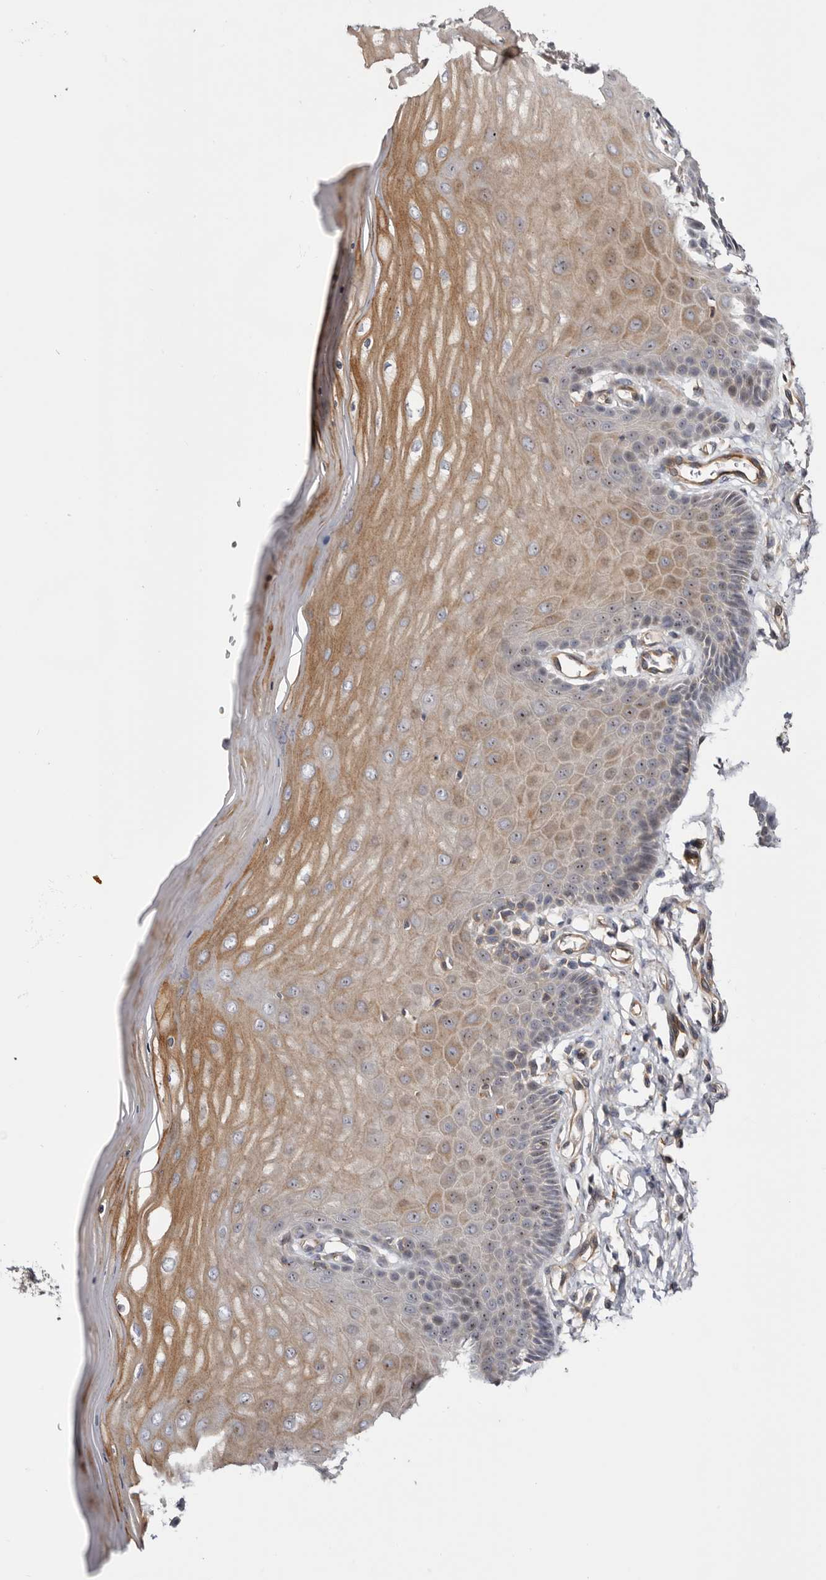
{"staining": {"intensity": "moderate", "quantity": "25%-75%", "location": "cytoplasmic/membranous"}, "tissue": "cervix", "cell_type": "Glandular cells", "image_type": "normal", "snomed": [{"axis": "morphology", "description": "Normal tissue, NOS"}, {"axis": "topography", "description": "Cervix"}], "caption": "Cervix stained with immunohistochemistry reveals moderate cytoplasmic/membranous expression in approximately 25%-75% of glandular cells.", "gene": "PANK4", "patient": {"sex": "female", "age": 55}}